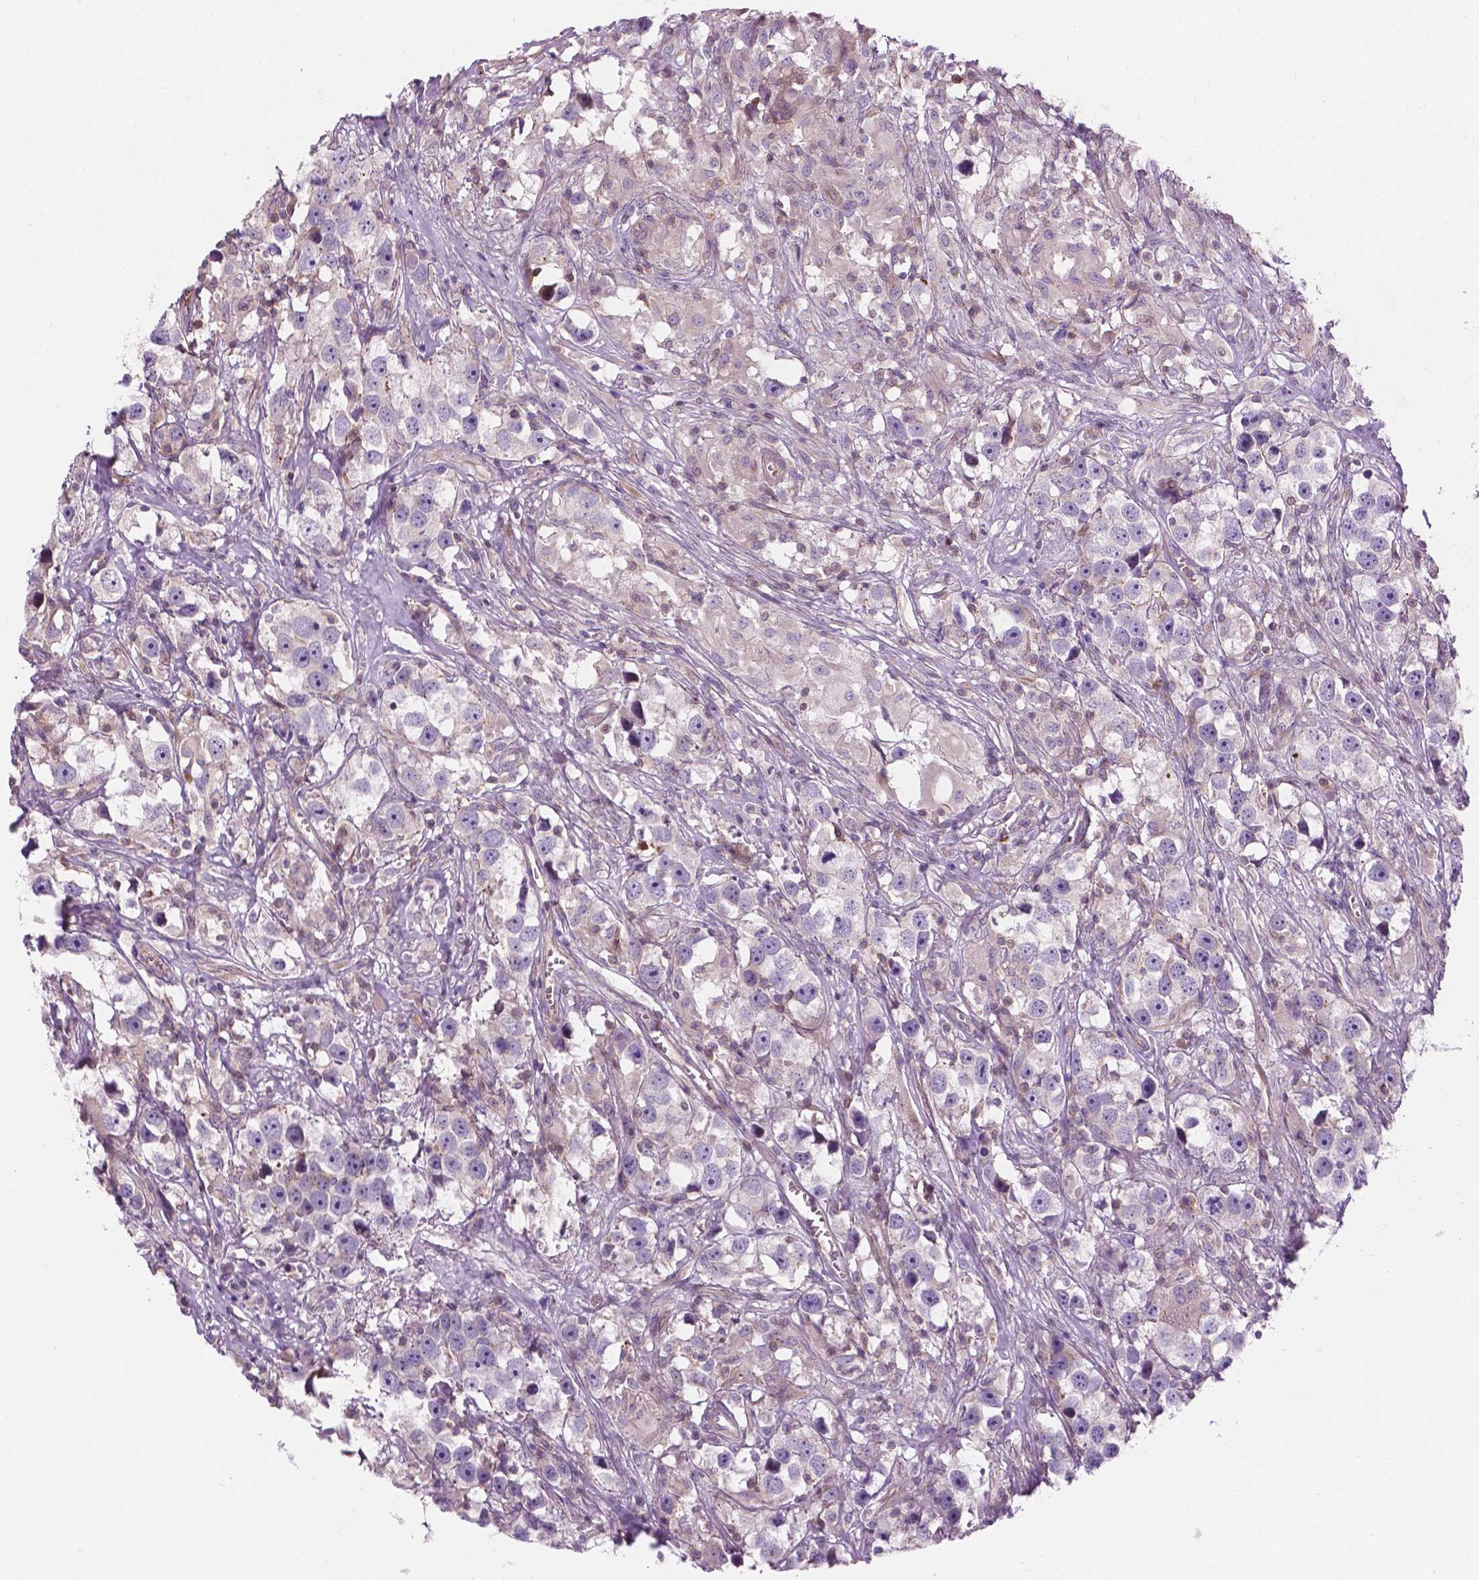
{"staining": {"intensity": "negative", "quantity": "none", "location": "none"}, "tissue": "testis cancer", "cell_type": "Tumor cells", "image_type": "cancer", "snomed": [{"axis": "morphology", "description": "Seminoma, NOS"}, {"axis": "topography", "description": "Testis"}], "caption": "A high-resolution image shows IHC staining of testis cancer, which displays no significant positivity in tumor cells. (DAB (3,3'-diaminobenzidine) IHC, high magnification).", "gene": "SURF4", "patient": {"sex": "male", "age": 49}}